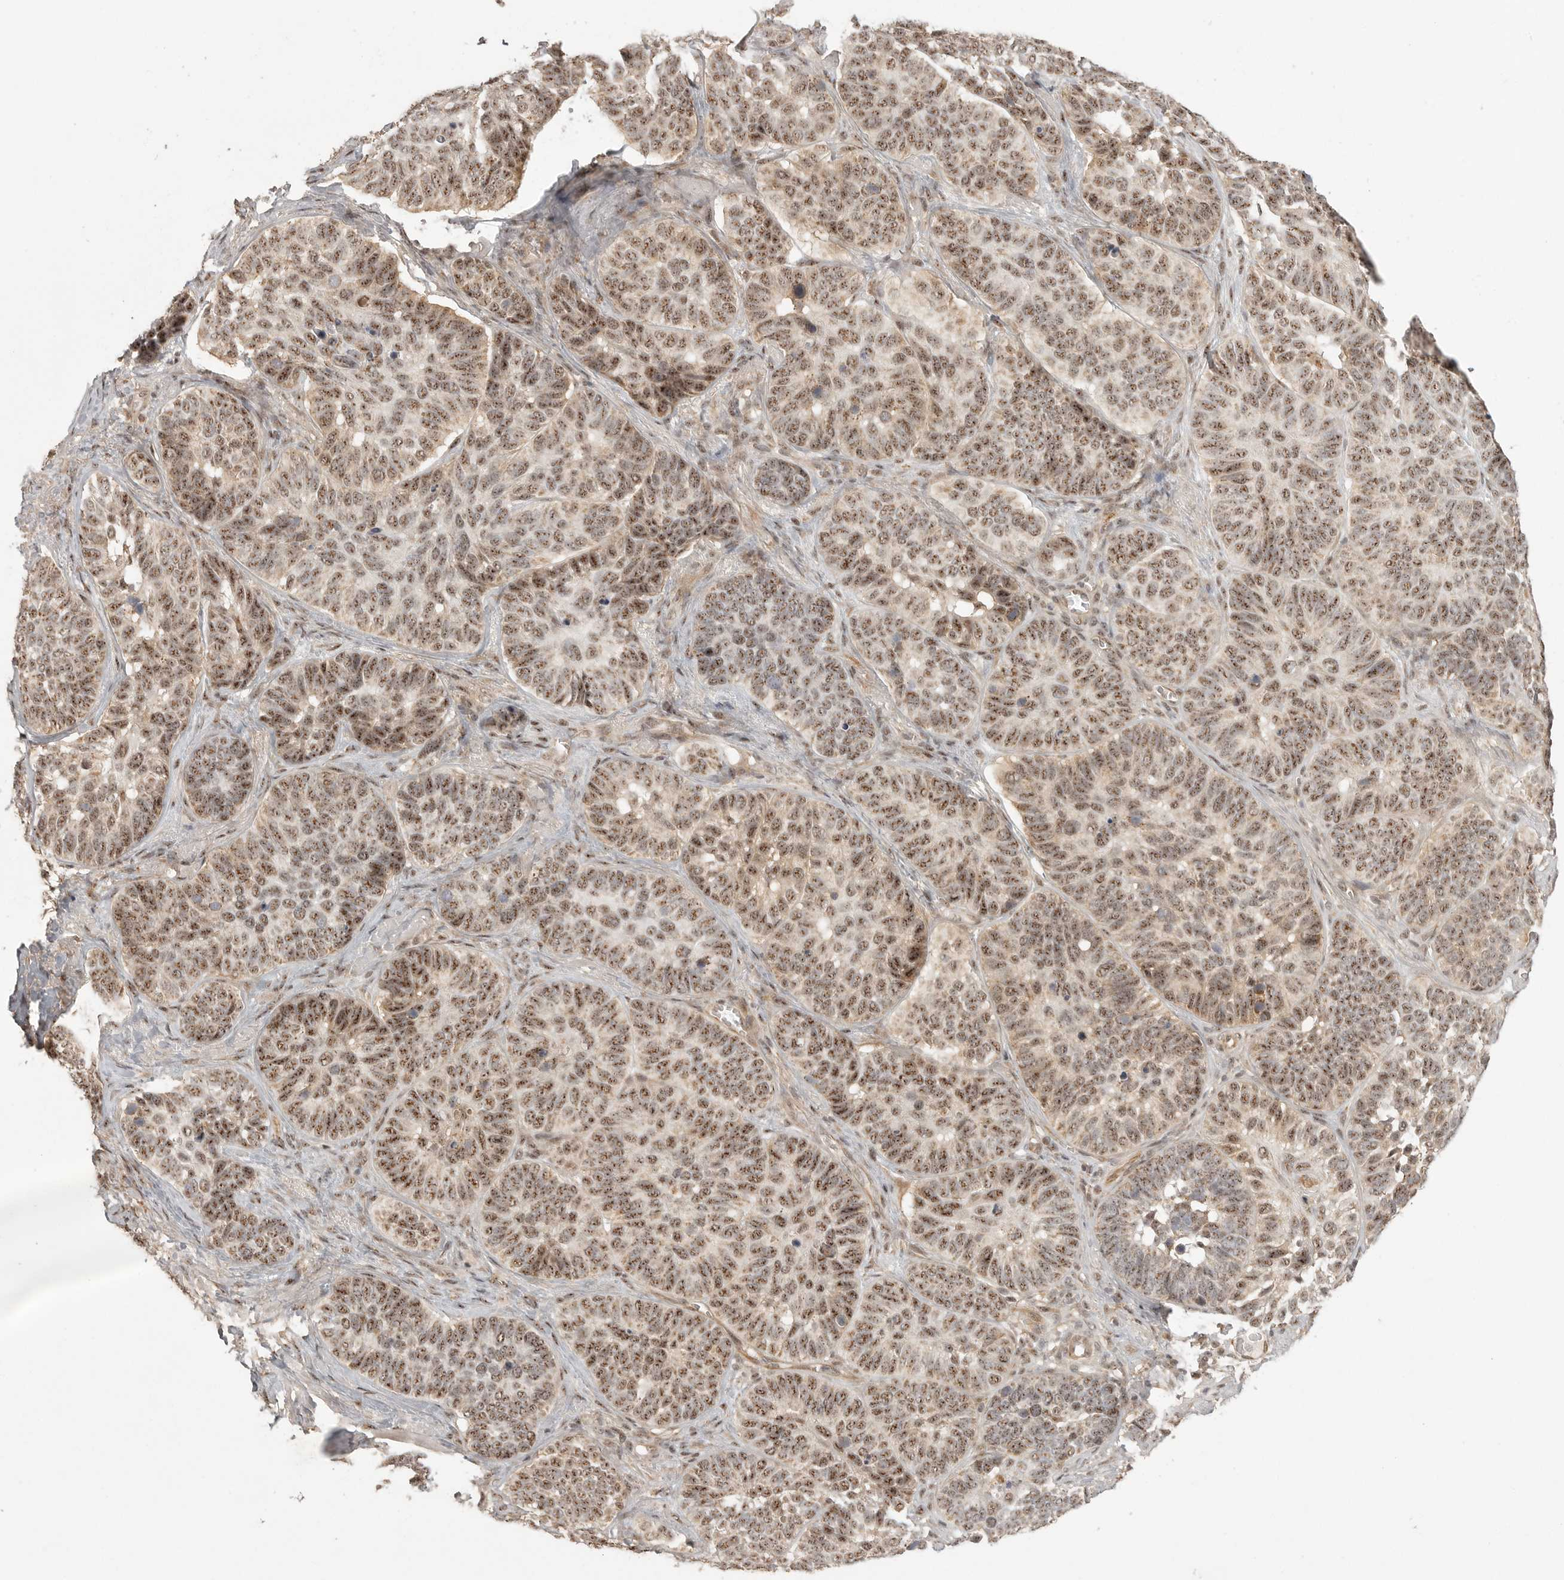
{"staining": {"intensity": "moderate", "quantity": ">75%", "location": "nuclear"}, "tissue": "skin cancer", "cell_type": "Tumor cells", "image_type": "cancer", "snomed": [{"axis": "morphology", "description": "Basal cell carcinoma"}, {"axis": "topography", "description": "Skin"}], "caption": "High-magnification brightfield microscopy of skin cancer (basal cell carcinoma) stained with DAB (3,3'-diaminobenzidine) (brown) and counterstained with hematoxylin (blue). tumor cells exhibit moderate nuclear positivity is identified in about>75% of cells. (Stains: DAB in brown, nuclei in blue, Microscopy: brightfield microscopy at high magnification).", "gene": "POMP", "patient": {"sex": "male", "age": 62}}